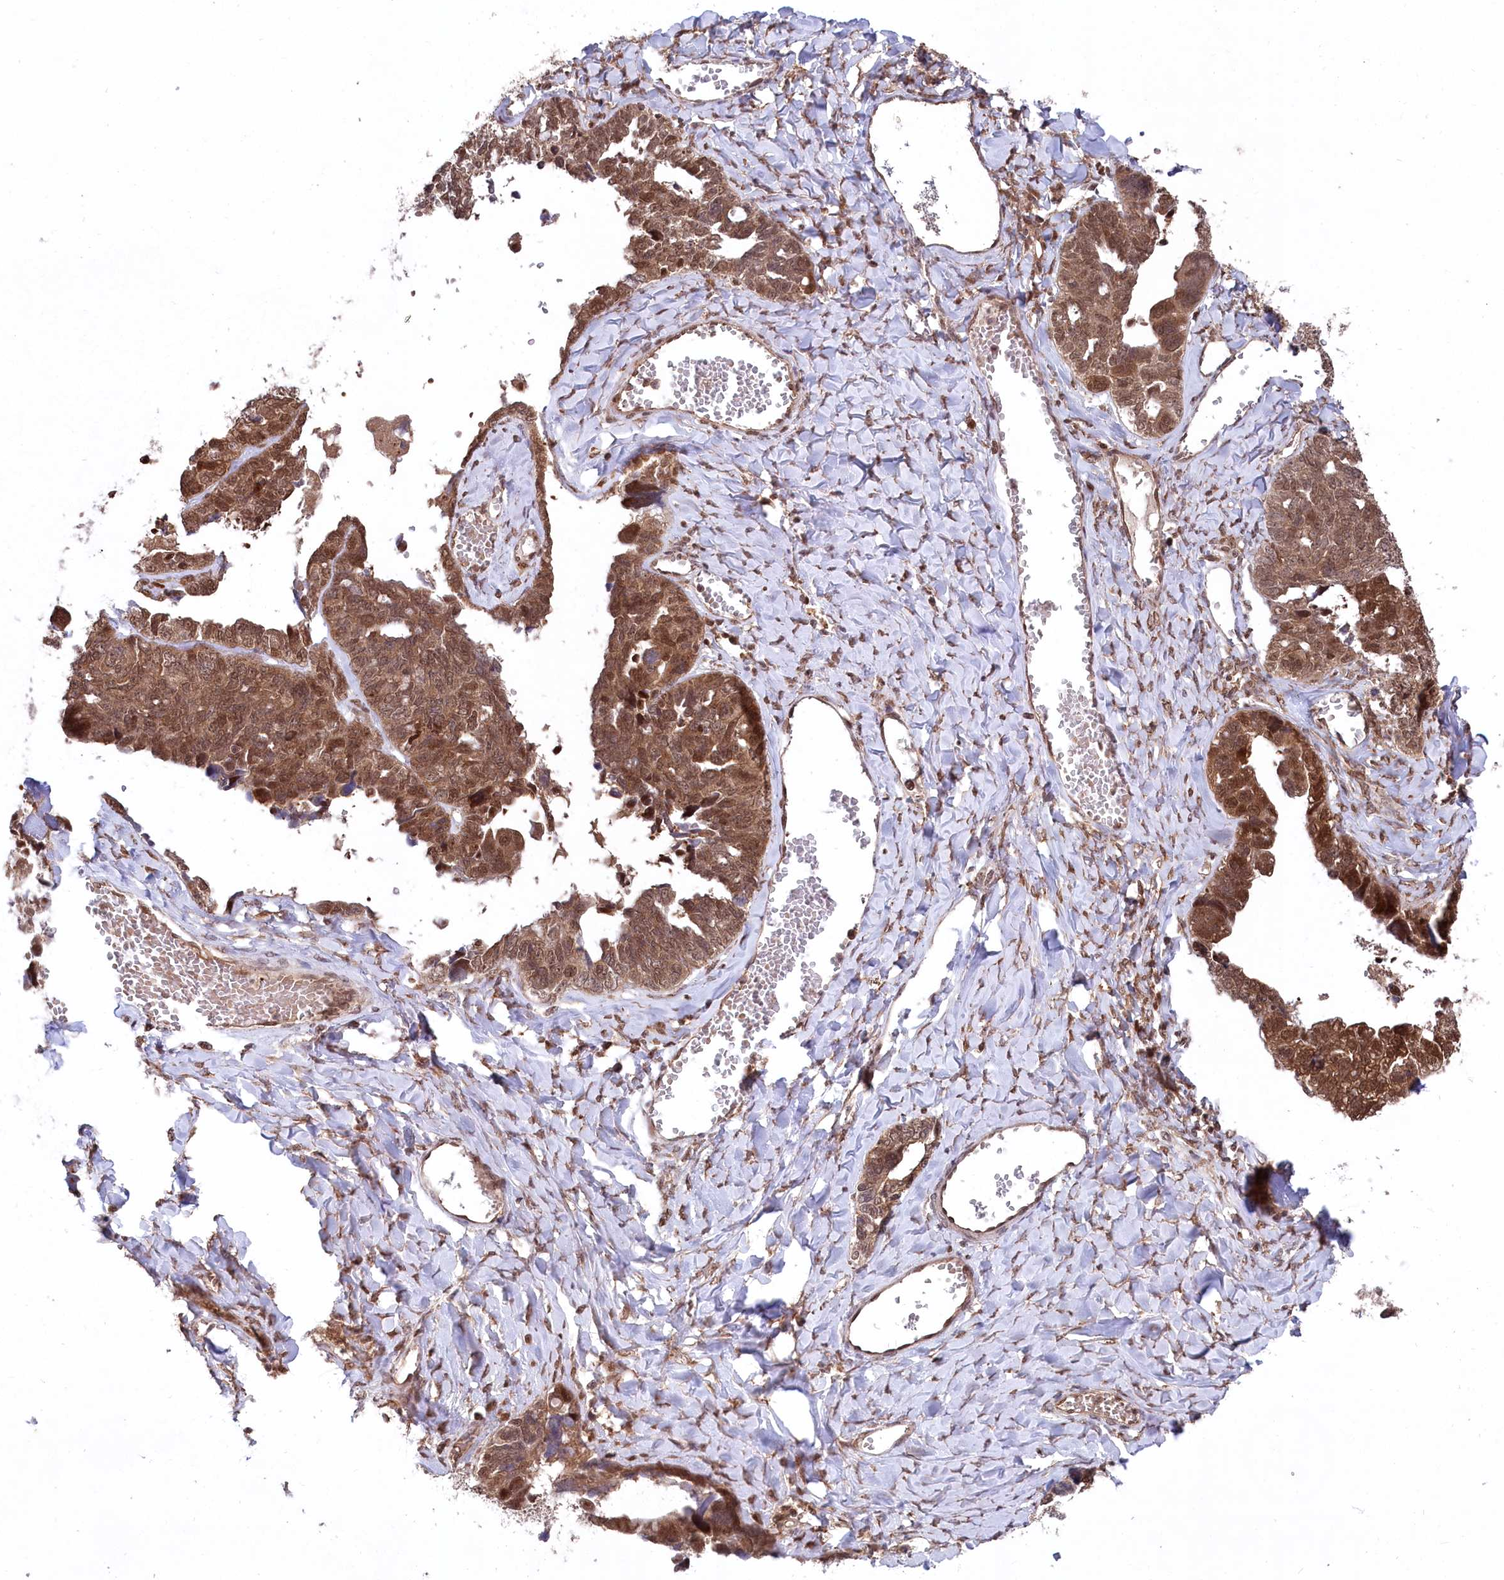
{"staining": {"intensity": "strong", "quantity": ">75%", "location": "cytoplasmic/membranous,nuclear"}, "tissue": "ovarian cancer", "cell_type": "Tumor cells", "image_type": "cancer", "snomed": [{"axis": "morphology", "description": "Cystadenocarcinoma, serous, NOS"}, {"axis": "topography", "description": "Ovary"}], "caption": "Protein expression analysis of ovarian cancer (serous cystadenocarcinoma) shows strong cytoplasmic/membranous and nuclear expression in about >75% of tumor cells.", "gene": "PSMA1", "patient": {"sex": "female", "age": 79}}